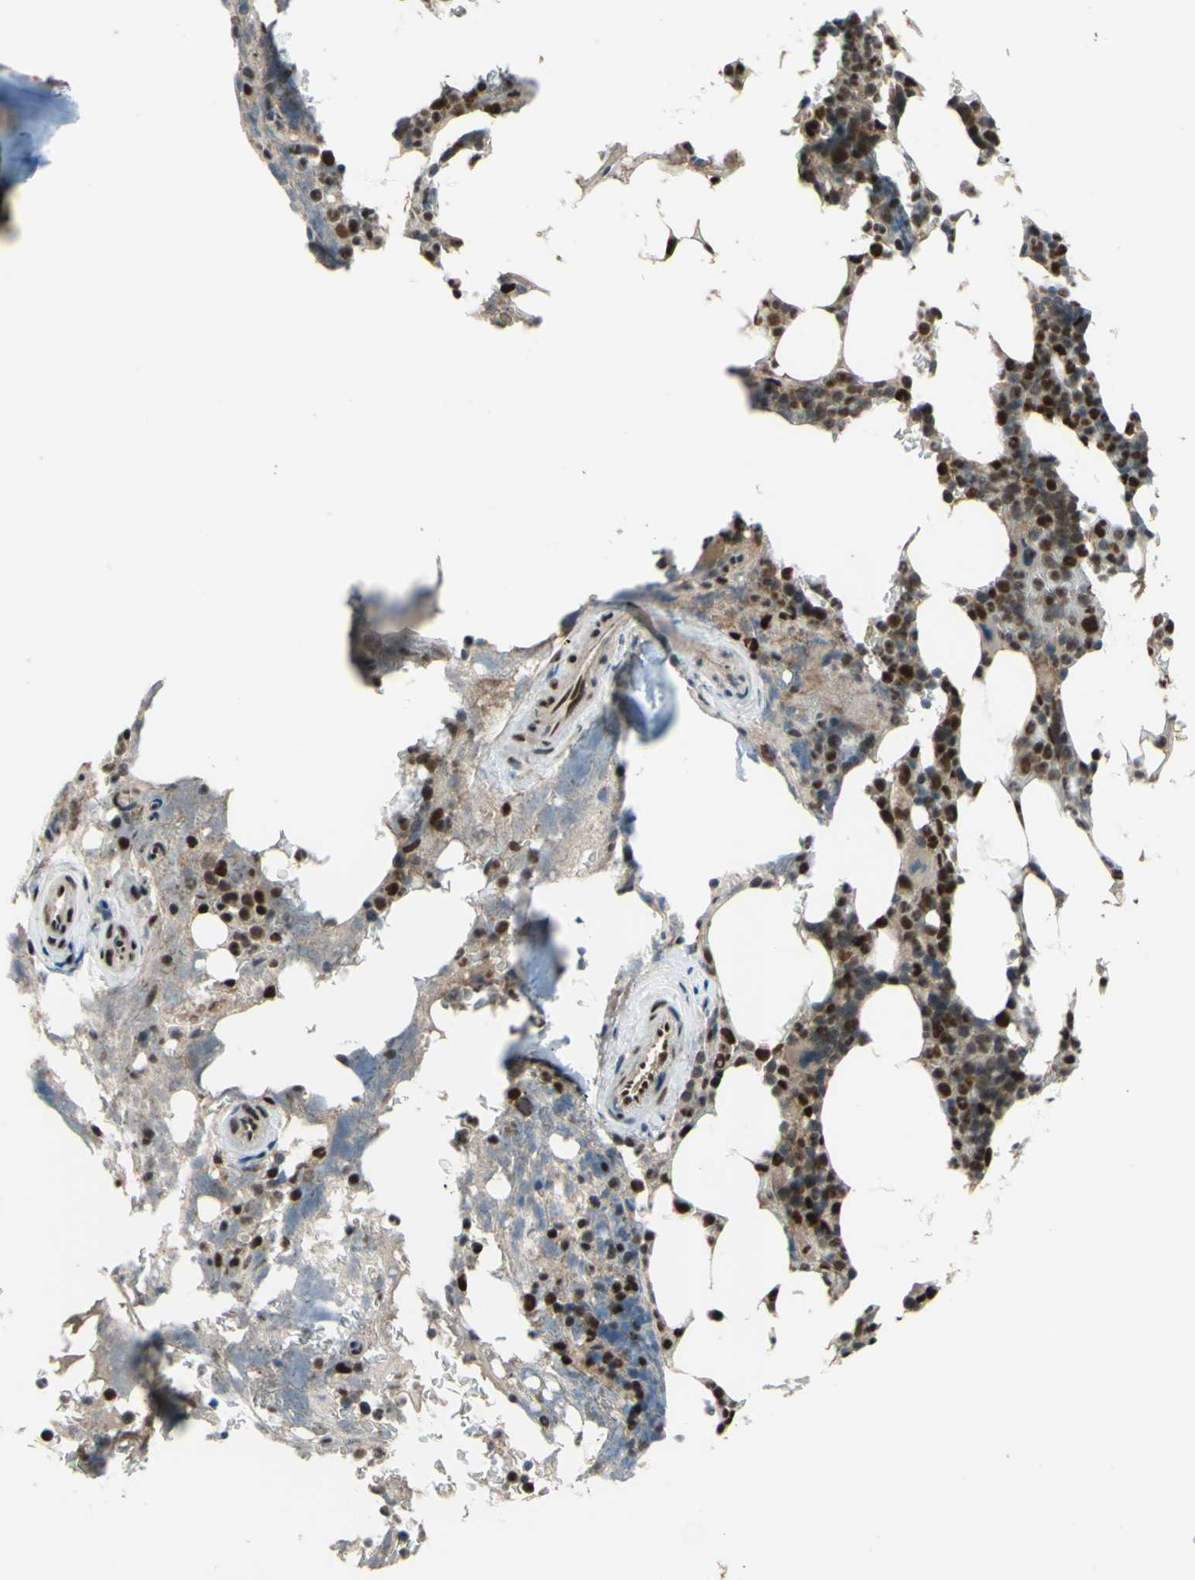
{"staining": {"intensity": "strong", "quantity": ">75%", "location": "nuclear"}, "tissue": "bone marrow", "cell_type": "Hematopoietic cells", "image_type": "normal", "snomed": [{"axis": "morphology", "description": "Normal tissue, NOS"}, {"axis": "topography", "description": "Bone marrow"}], "caption": "Unremarkable bone marrow shows strong nuclear staining in approximately >75% of hematopoietic cells (IHC, brightfield microscopy, high magnification)..", "gene": "FKBP5", "patient": {"sex": "female", "age": 73}}